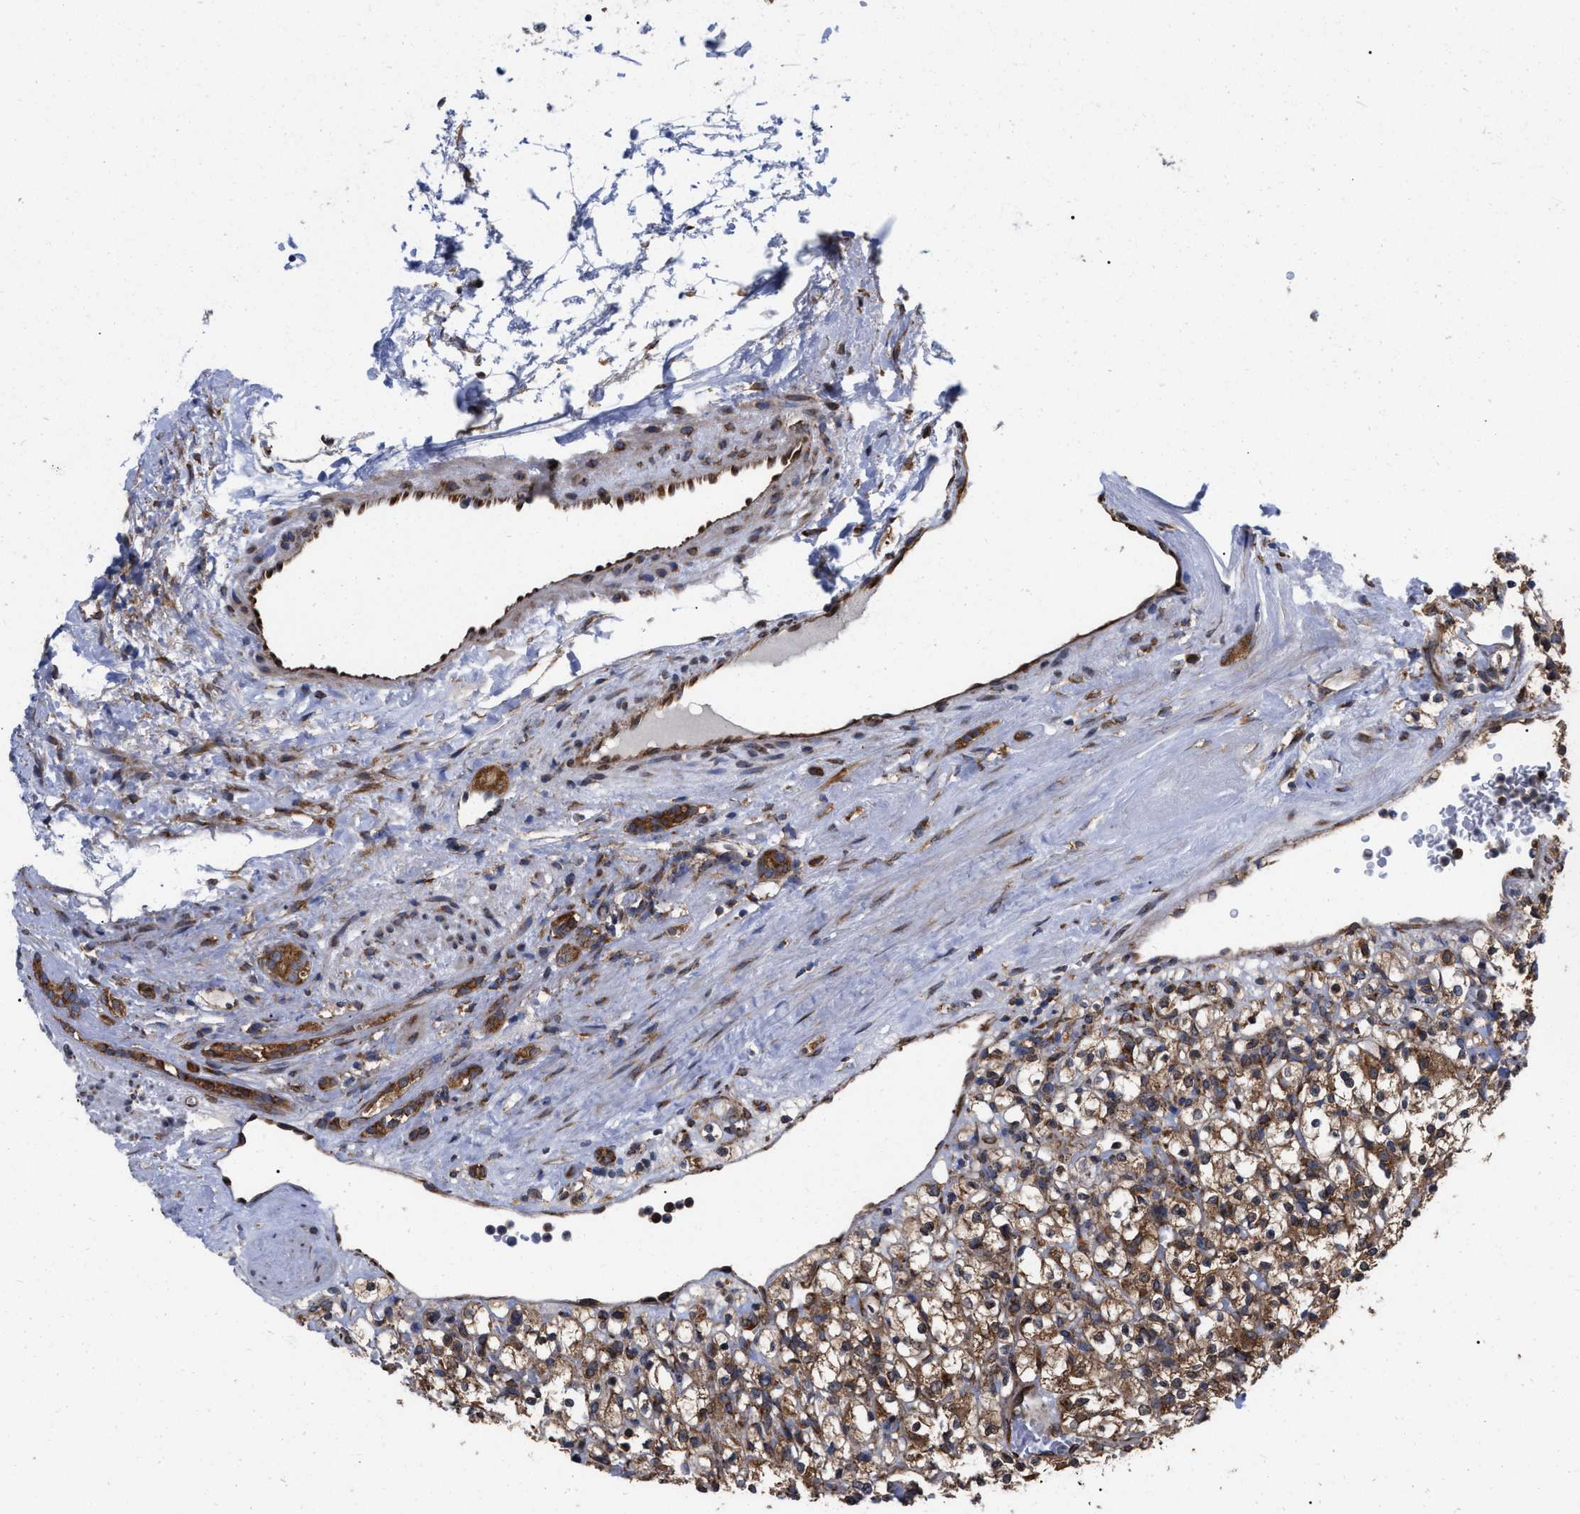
{"staining": {"intensity": "strong", "quantity": ">75%", "location": "cytoplasmic/membranous"}, "tissue": "renal cancer", "cell_type": "Tumor cells", "image_type": "cancer", "snomed": [{"axis": "morphology", "description": "Normal tissue, NOS"}, {"axis": "morphology", "description": "Adenocarcinoma, NOS"}, {"axis": "topography", "description": "Kidney"}], "caption": "Adenocarcinoma (renal) stained for a protein demonstrates strong cytoplasmic/membranous positivity in tumor cells.", "gene": "FAM120A", "patient": {"sex": "female", "age": 72}}